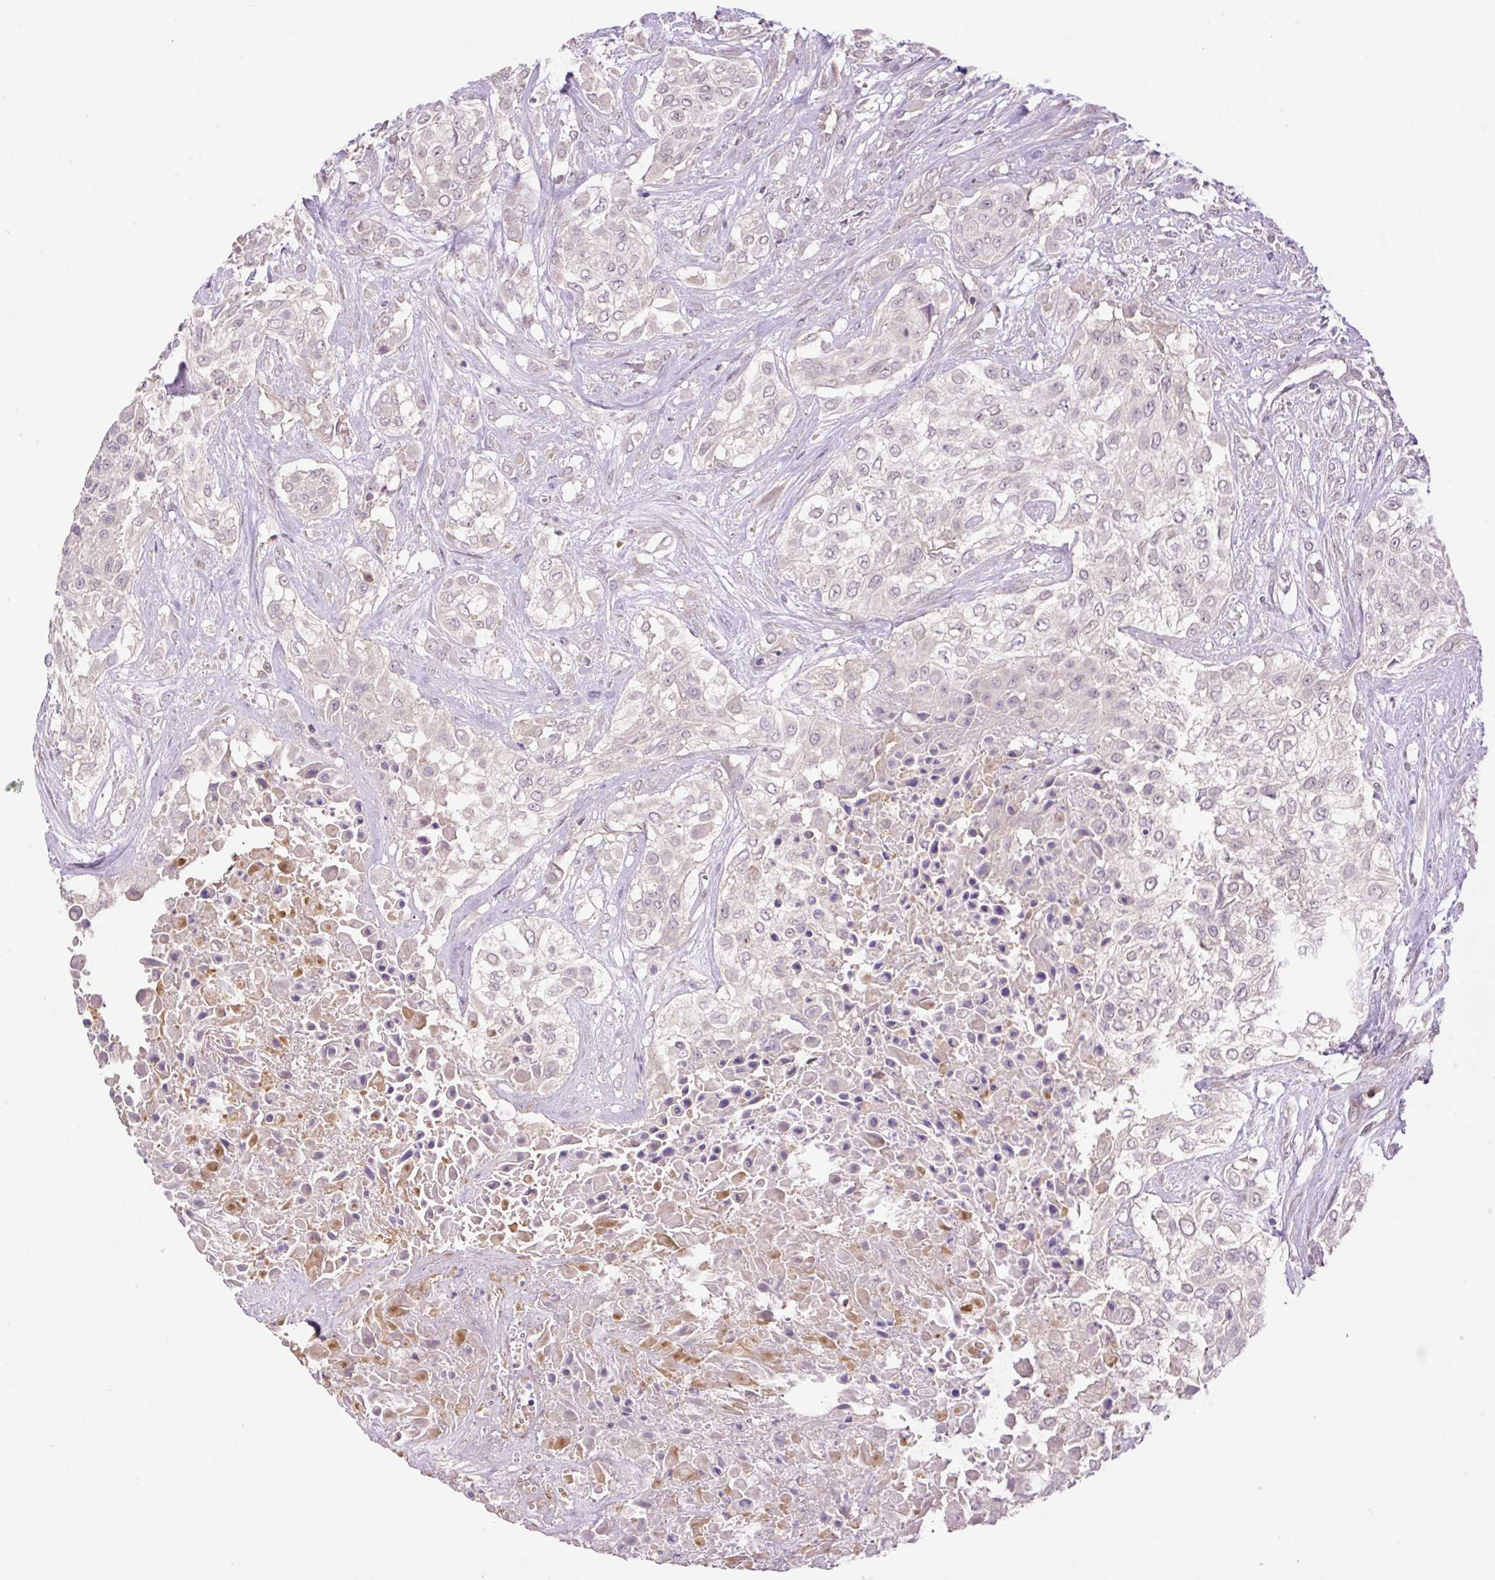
{"staining": {"intensity": "negative", "quantity": "none", "location": "none"}, "tissue": "urothelial cancer", "cell_type": "Tumor cells", "image_type": "cancer", "snomed": [{"axis": "morphology", "description": "Urothelial carcinoma, High grade"}, {"axis": "topography", "description": "Urinary bladder"}], "caption": "IHC of human urothelial cancer displays no expression in tumor cells. The staining was performed using DAB (3,3'-diaminobenzidine) to visualize the protein expression in brown, while the nuclei were stained in blue with hematoxylin (Magnification: 20x).", "gene": "HABP4", "patient": {"sex": "male", "age": 57}}